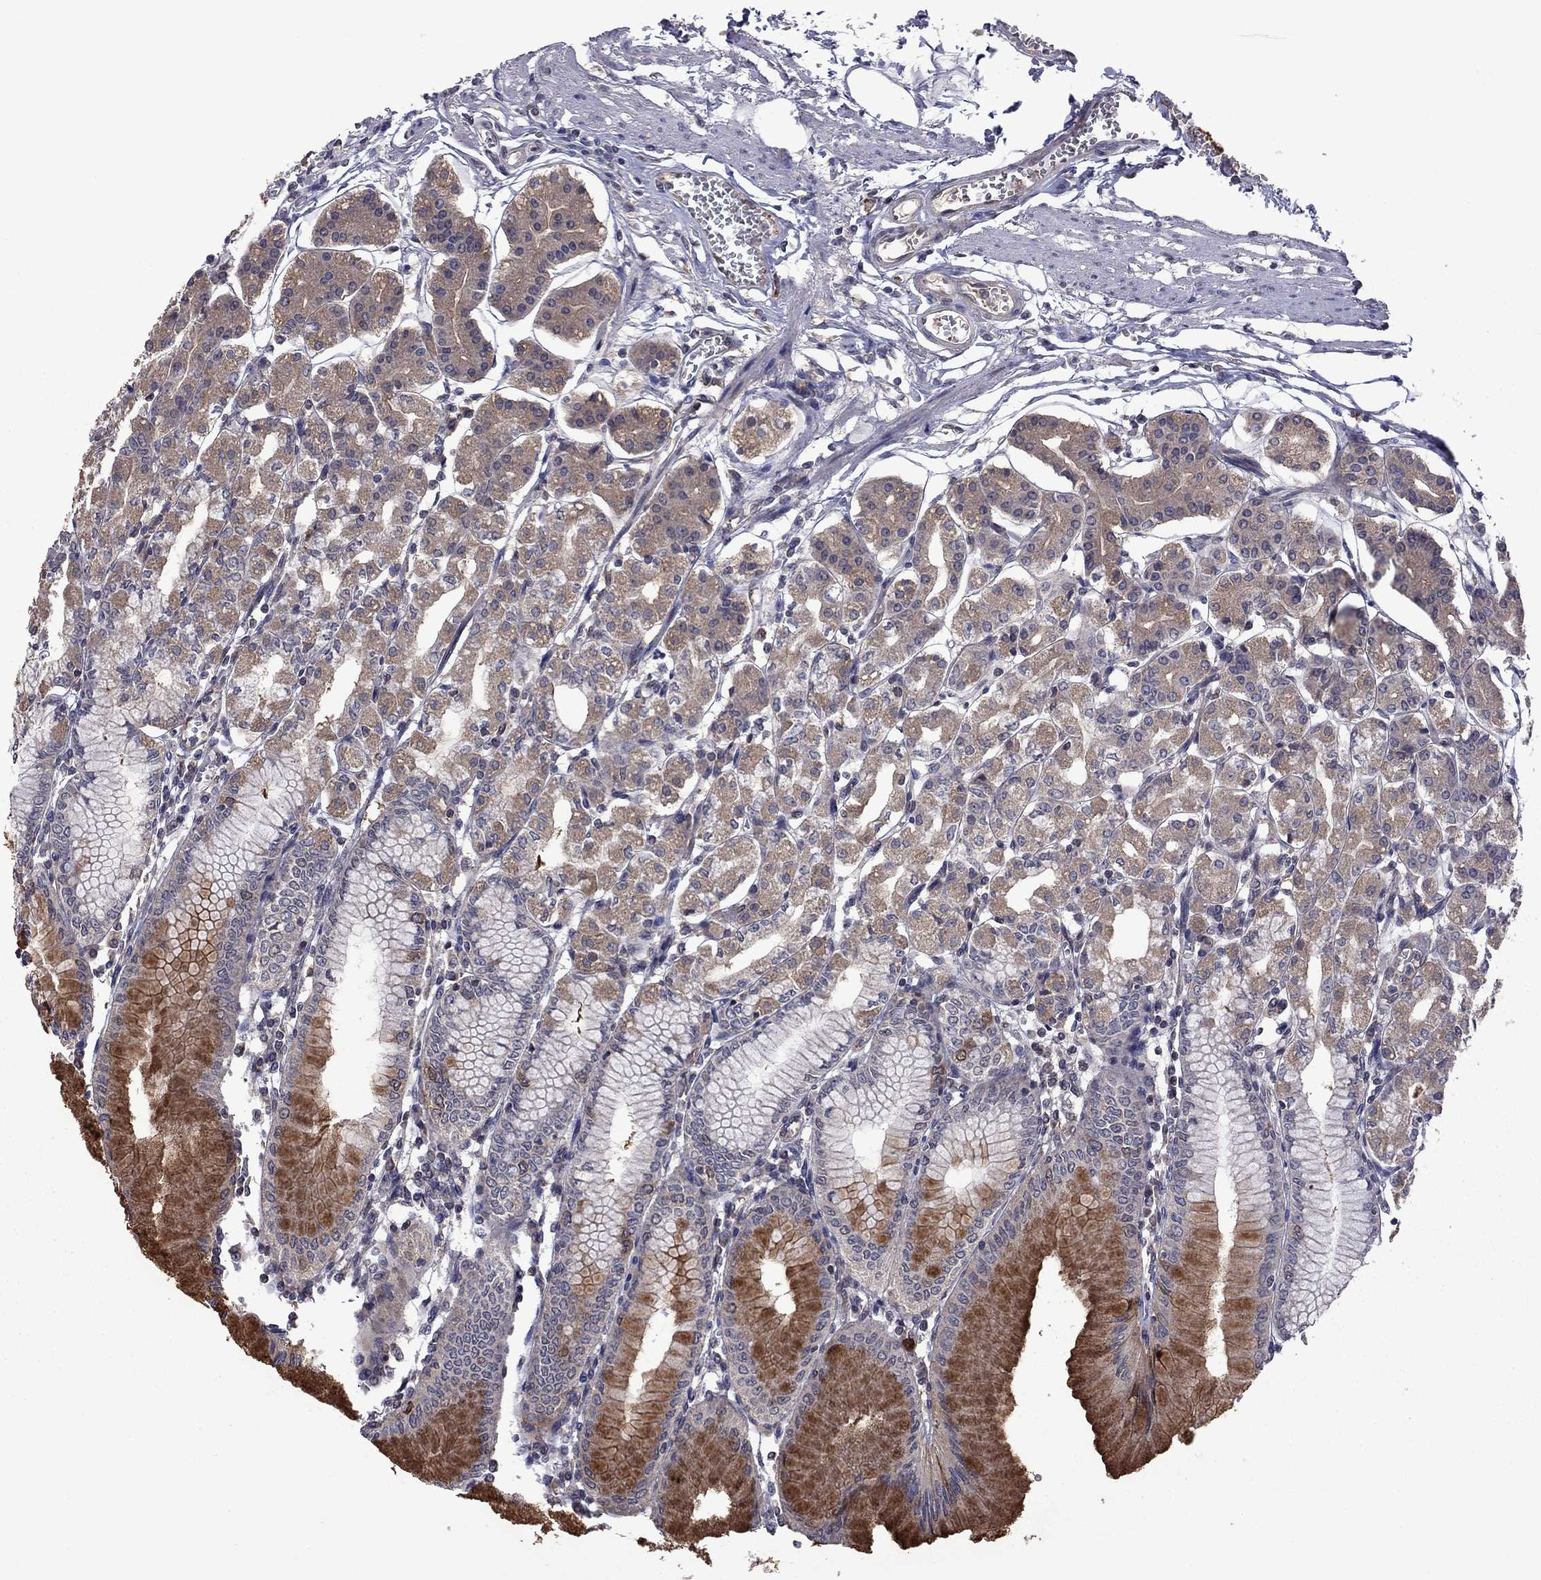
{"staining": {"intensity": "strong", "quantity": "25%-75%", "location": "cytoplasmic/membranous"}, "tissue": "stomach", "cell_type": "Glandular cells", "image_type": "normal", "snomed": [{"axis": "morphology", "description": "Normal tissue, NOS"}, {"axis": "topography", "description": "Skeletal muscle"}, {"axis": "topography", "description": "Stomach"}], "caption": "Human stomach stained with a brown dye displays strong cytoplasmic/membranous positive staining in about 25%-75% of glandular cells.", "gene": "GPAA1", "patient": {"sex": "female", "age": 57}}